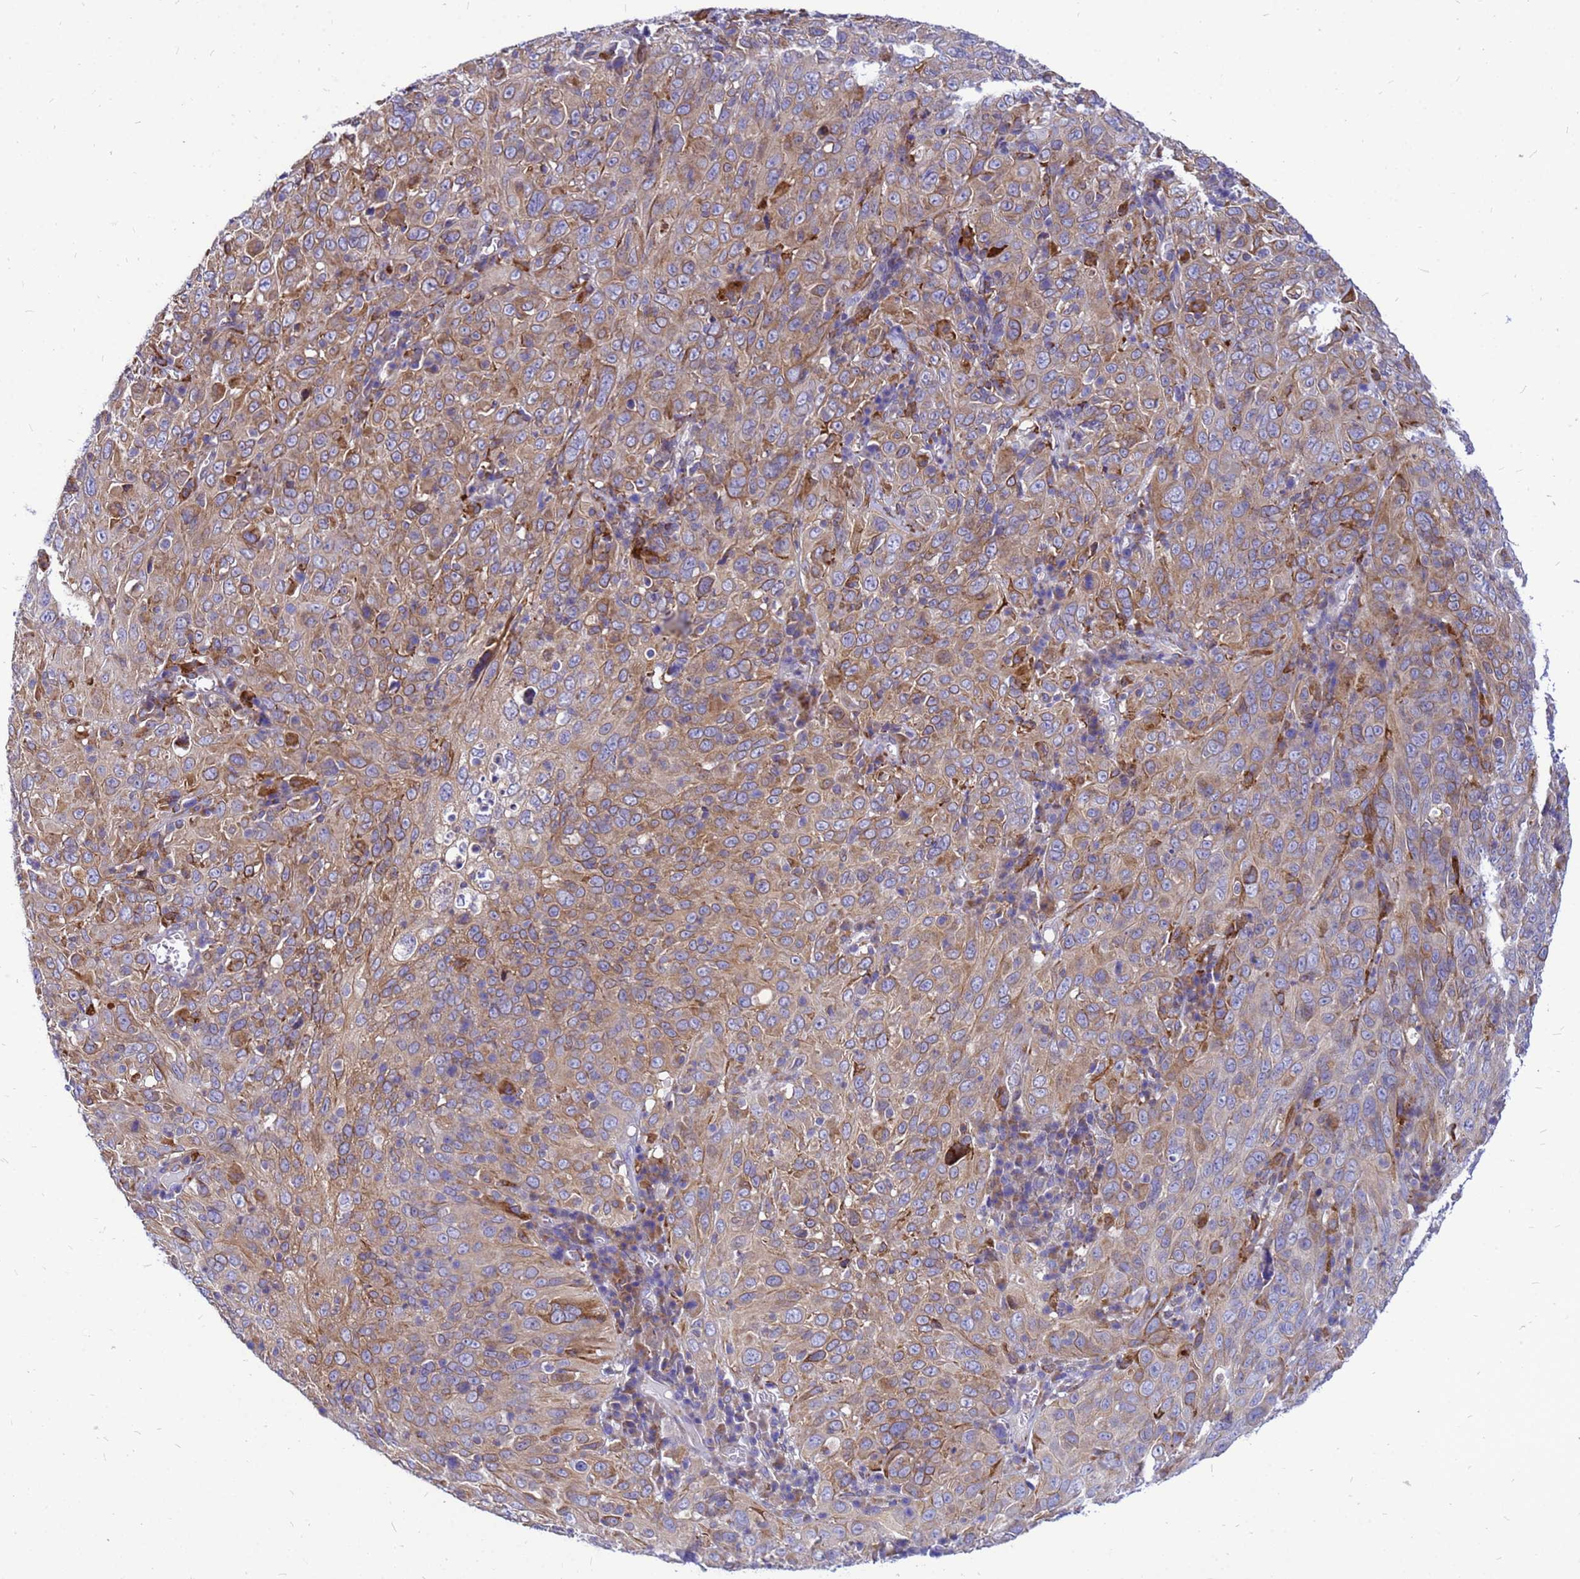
{"staining": {"intensity": "moderate", "quantity": ">75%", "location": "cytoplasmic/membranous"}, "tissue": "cervical cancer", "cell_type": "Tumor cells", "image_type": "cancer", "snomed": [{"axis": "morphology", "description": "Squamous cell carcinoma, NOS"}, {"axis": "topography", "description": "Cervix"}], "caption": "A brown stain highlights moderate cytoplasmic/membranous positivity of a protein in squamous cell carcinoma (cervical) tumor cells.", "gene": "FHIP1A", "patient": {"sex": "female", "age": 46}}